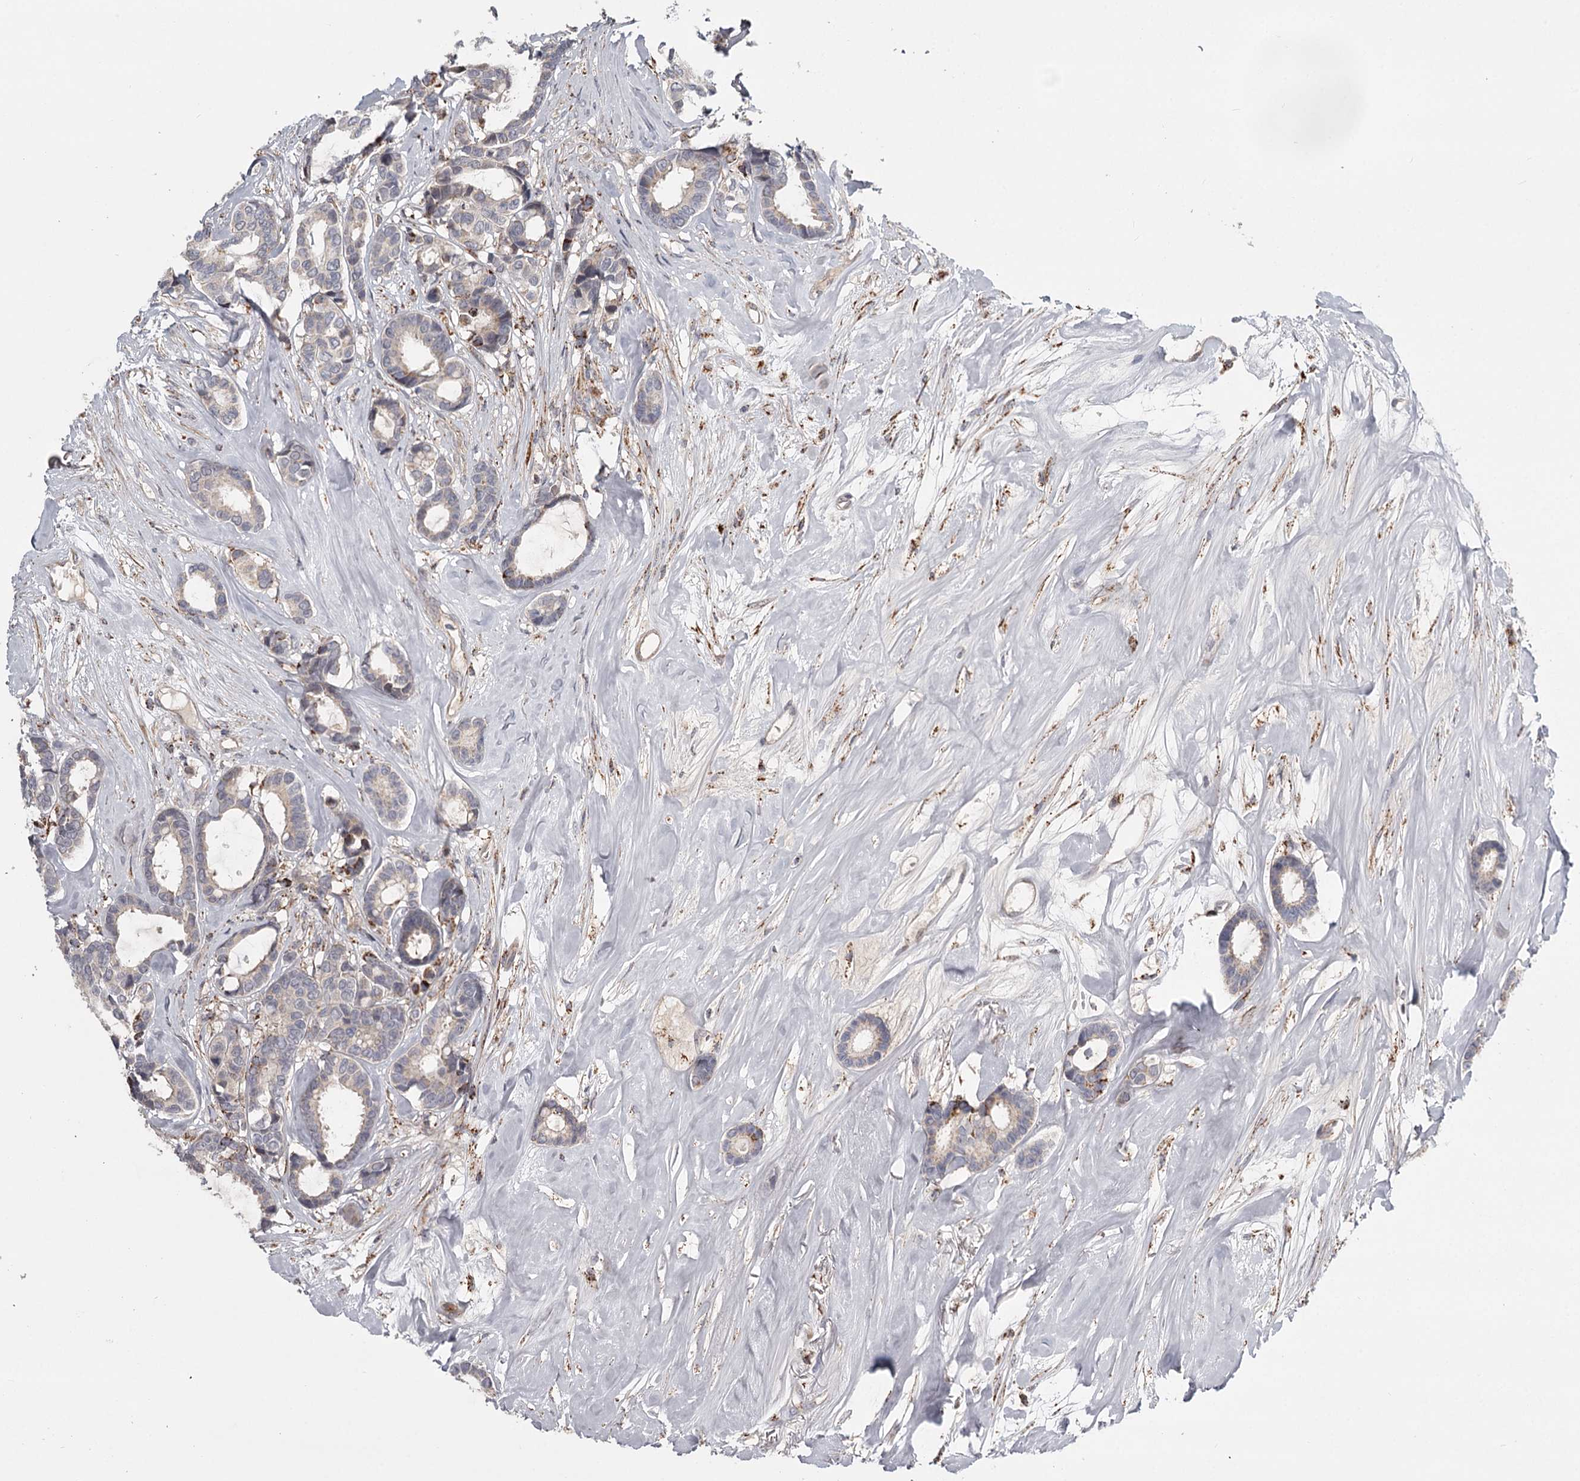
{"staining": {"intensity": "moderate", "quantity": "<25%", "location": "cytoplasmic/membranous"}, "tissue": "breast cancer", "cell_type": "Tumor cells", "image_type": "cancer", "snomed": [{"axis": "morphology", "description": "Duct carcinoma"}, {"axis": "topography", "description": "Breast"}], "caption": "Human breast cancer stained with a brown dye shows moderate cytoplasmic/membranous positive expression in about <25% of tumor cells.", "gene": "CDC123", "patient": {"sex": "female", "age": 87}}